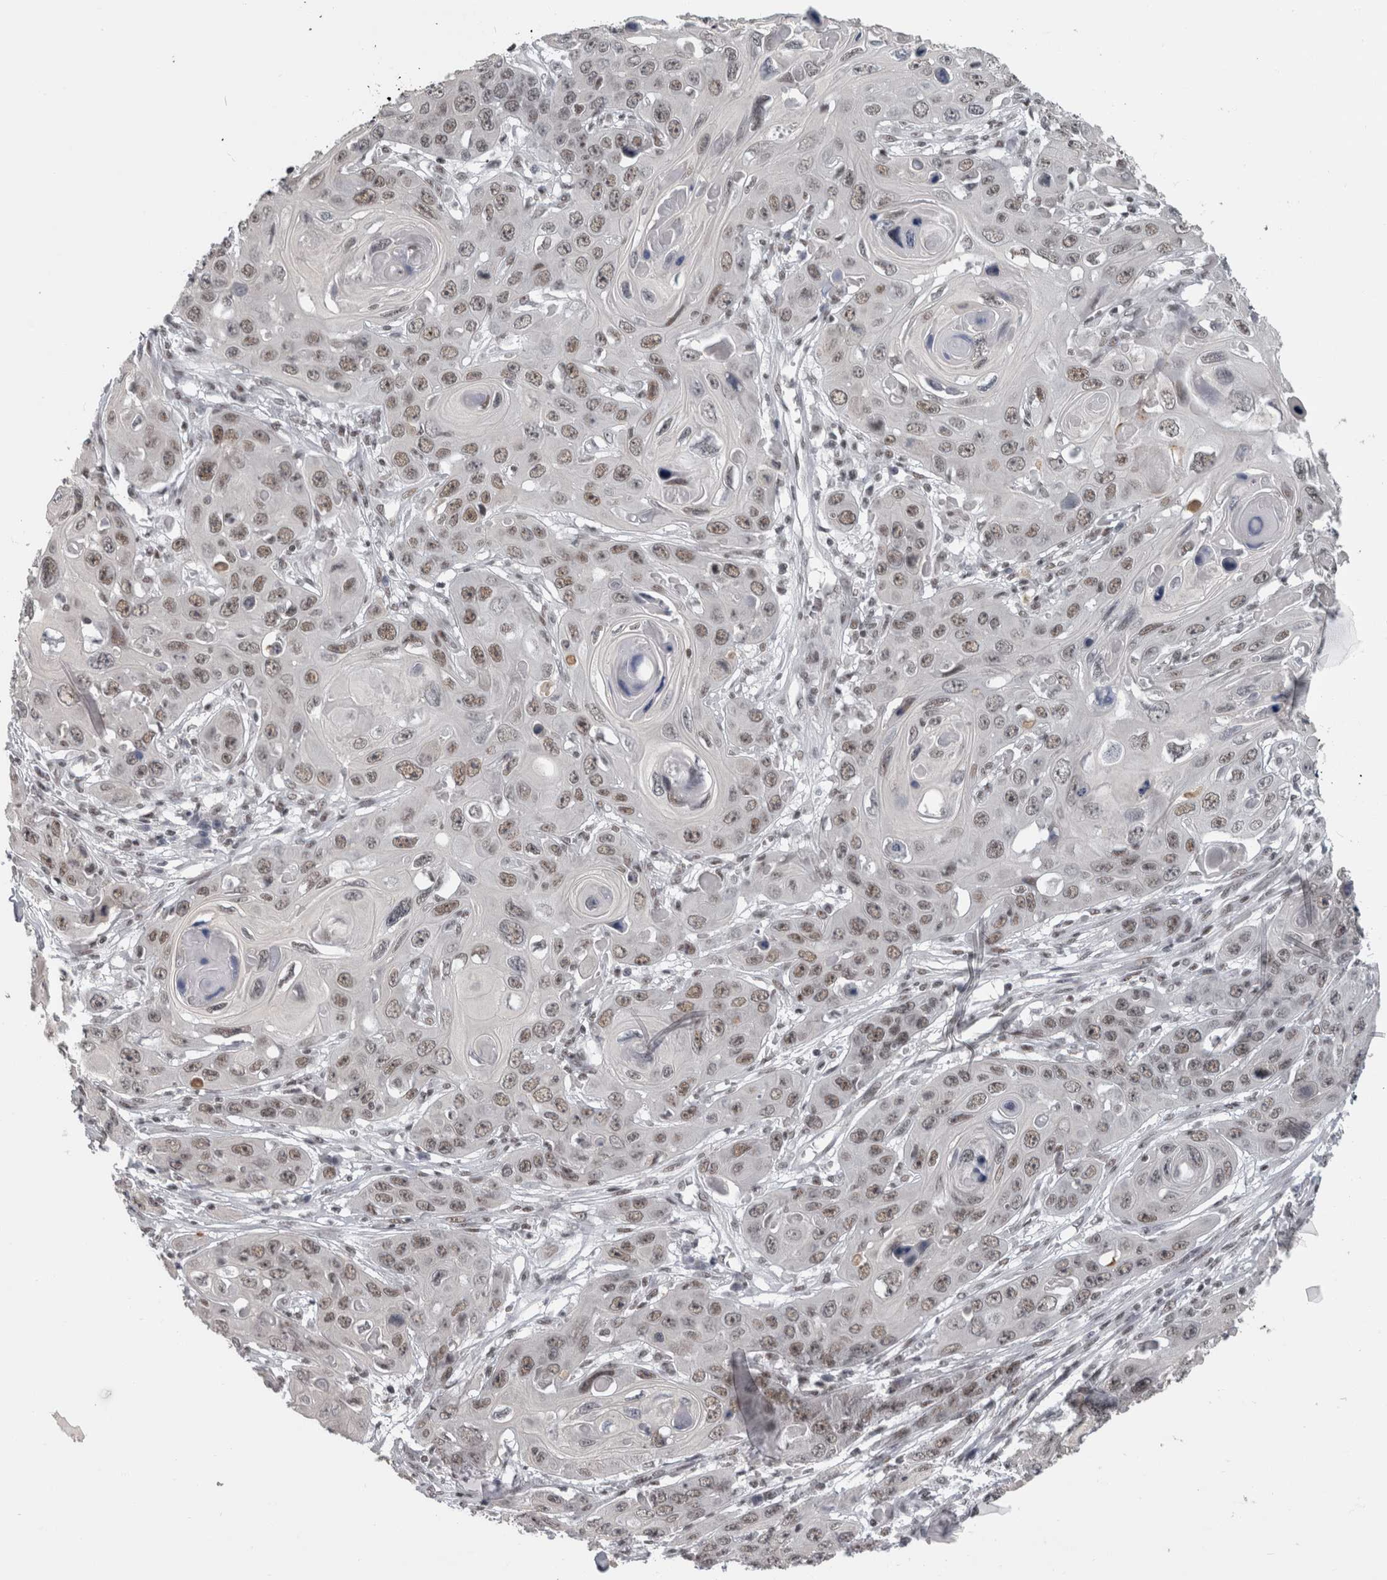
{"staining": {"intensity": "weak", "quantity": ">75%", "location": "nuclear"}, "tissue": "skin cancer", "cell_type": "Tumor cells", "image_type": "cancer", "snomed": [{"axis": "morphology", "description": "Squamous cell carcinoma, NOS"}, {"axis": "topography", "description": "Skin"}], "caption": "The histopathology image demonstrates staining of squamous cell carcinoma (skin), revealing weak nuclear protein staining (brown color) within tumor cells.", "gene": "ARID4B", "patient": {"sex": "male", "age": 55}}